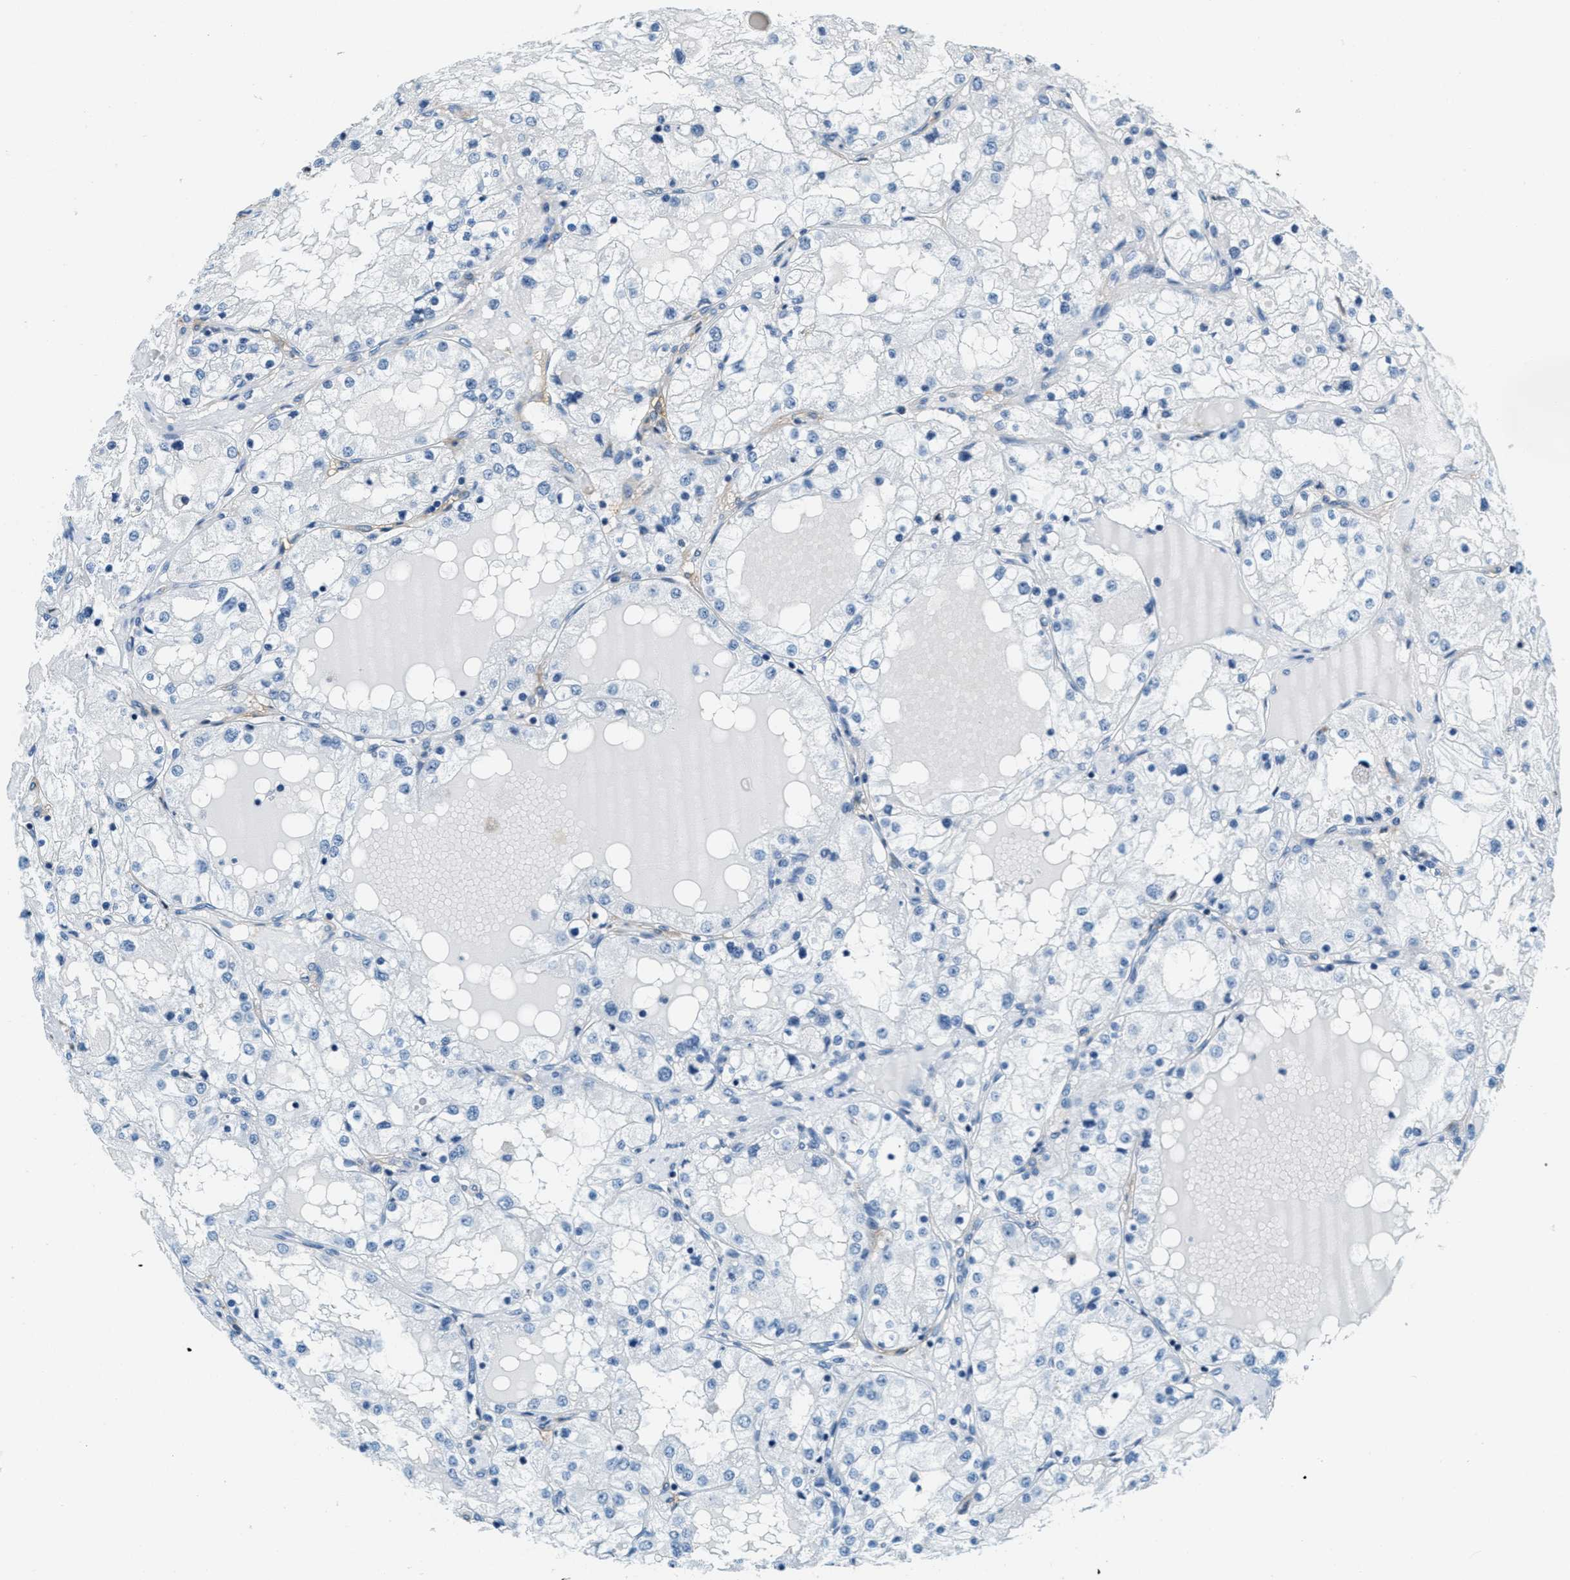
{"staining": {"intensity": "negative", "quantity": "none", "location": "none"}, "tissue": "renal cancer", "cell_type": "Tumor cells", "image_type": "cancer", "snomed": [{"axis": "morphology", "description": "Adenocarcinoma, NOS"}, {"axis": "topography", "description": "Kidney"}], "caption": "Tumor cells show no significant positivity in renal adenocarcinoma. Brightfield microscopy of immunohistochemistry (IHC) stained with DAB (3,3'-diaminobenzidine) (brown) and hematoxylin (blue), captured at high magnification.", "gene": "CA4", "patient": {"sex": "male", "age": 68}}